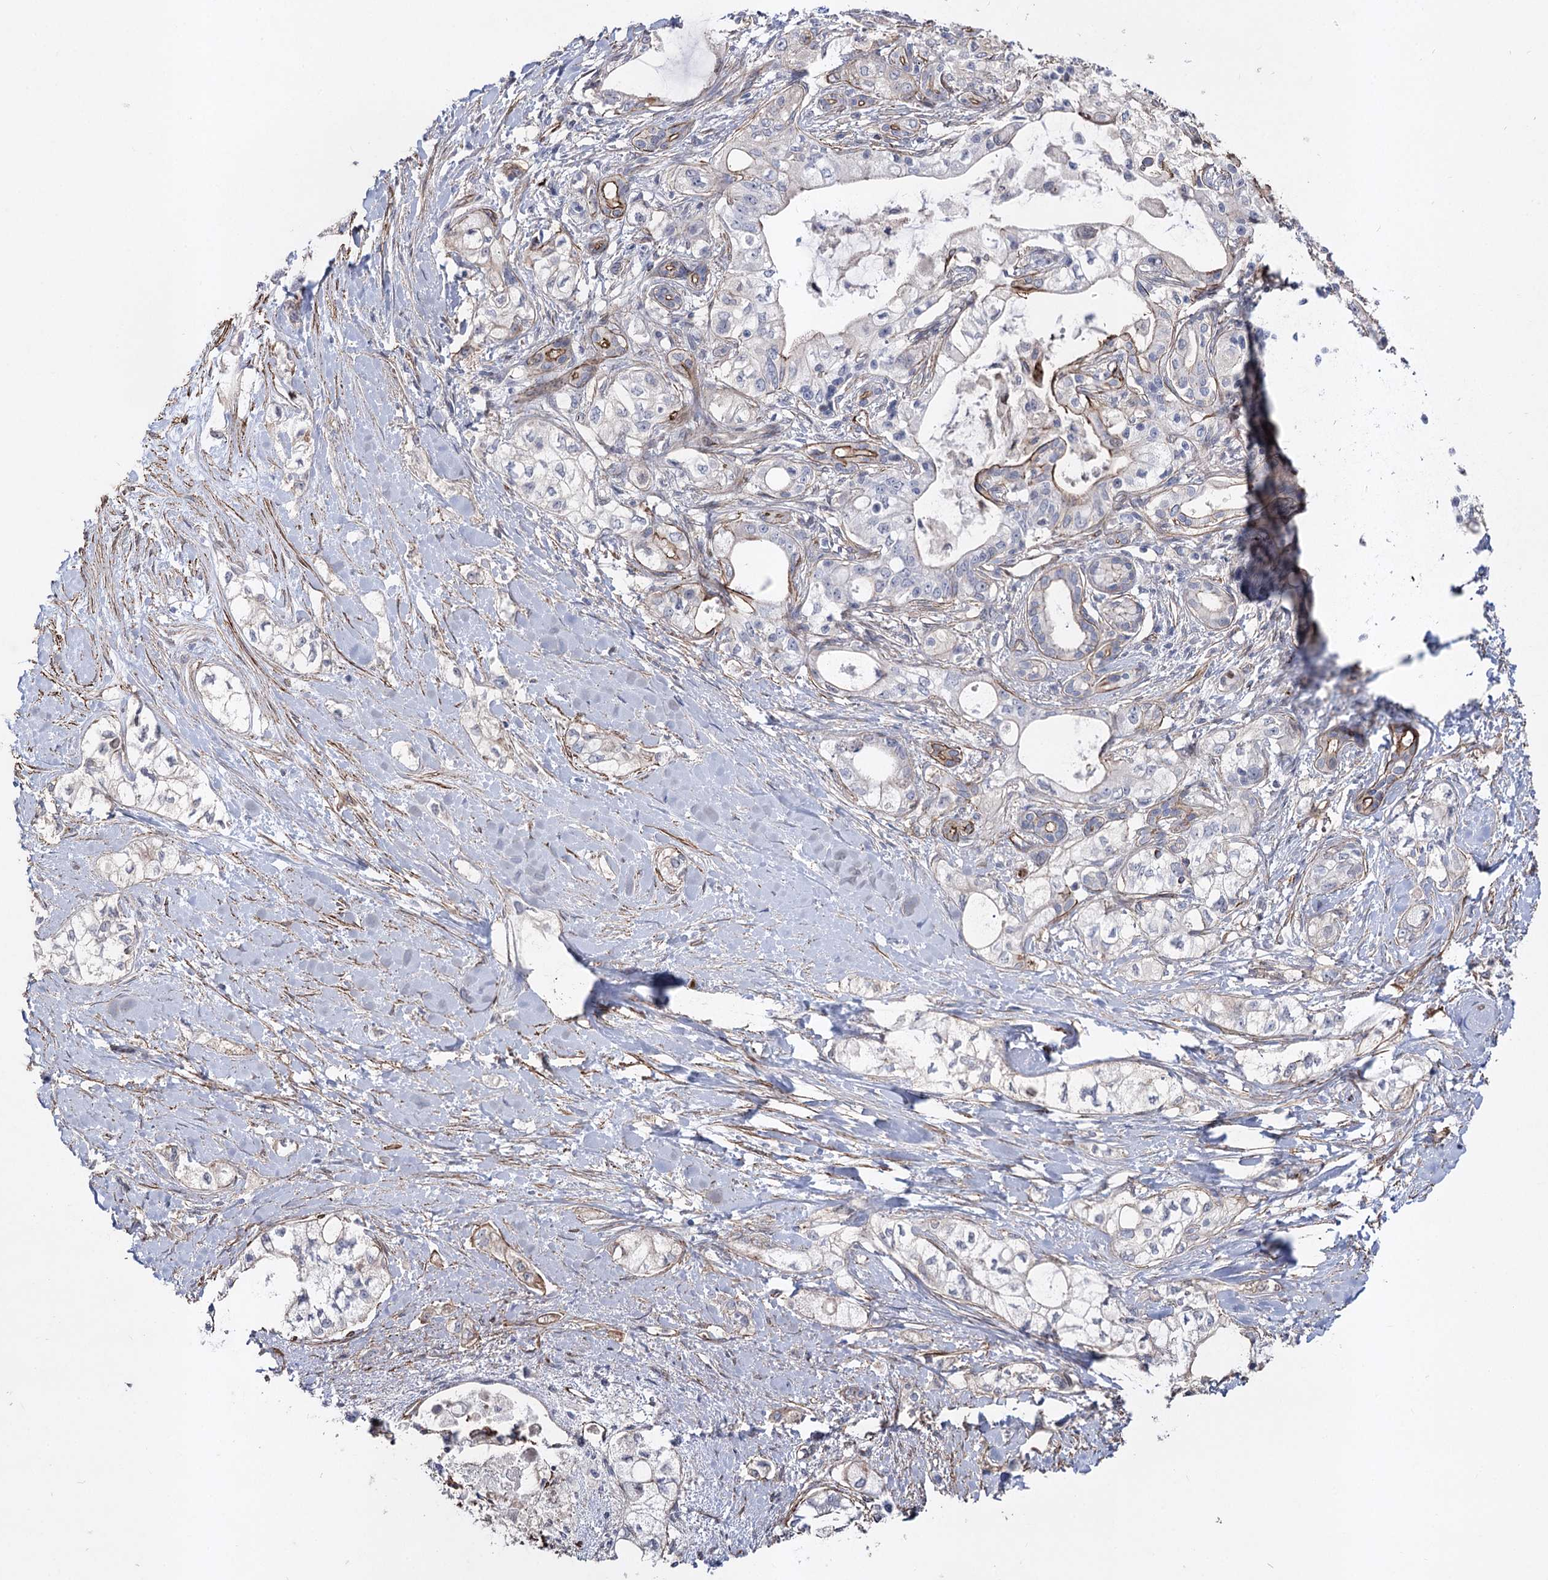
{"staining": {"intensity": "moderate", "quantity": "<25%", "location": "cytoplasmic/membranous"}, "tissue": "pancreatic cancer", "cell_type": "Tumor cells", "image_type": "cancer", "snomed": [{"axis": "morphology", "description": "Adenocarcinoma, NOS"}, {"axis": "topography", "description": "Pancreas"}], "caption": "Tumor cells demonstrate moderate cytoplasmic/membranous staining in about <25% of cells in pancreatic cancer.", "gene": "ARHGAP20", "patient": {"sex": "male", "age": 70}}